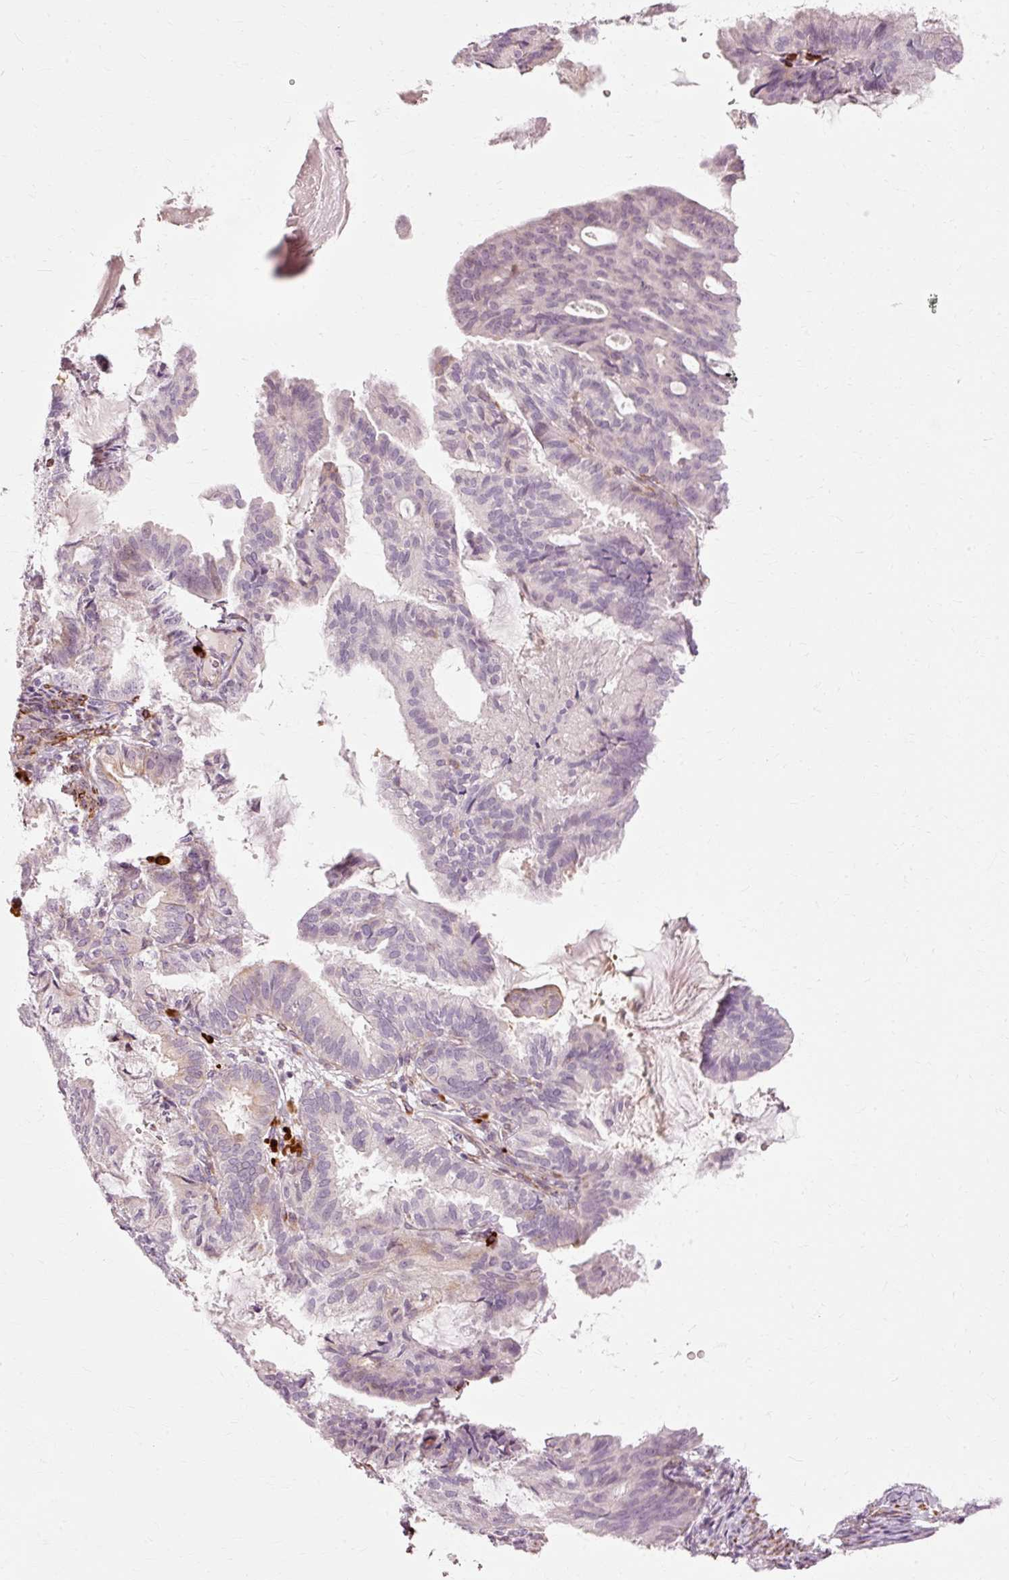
{"staining": {"intensity": "negative", "quantity": "none", "location": "none"}, "tissue": "endometrial cancer", "cell_type": "Tumor cells", "image_type": "cancer", "snomed": [{"axis": "morphology", "description": "Adenocarcinoma, NOS"}, {"axis": "topography", "description": "Endometrium"}], "caption": "A micrograph of endometrial cancer (adenocarcinoma) stained for a protein displays no brown staining in tumor cells. (Immunohistochemistry, brightfield microscopy, high magnification).", "gene": "RGPD5", "patient": {"sex": "female", "age": 86}}